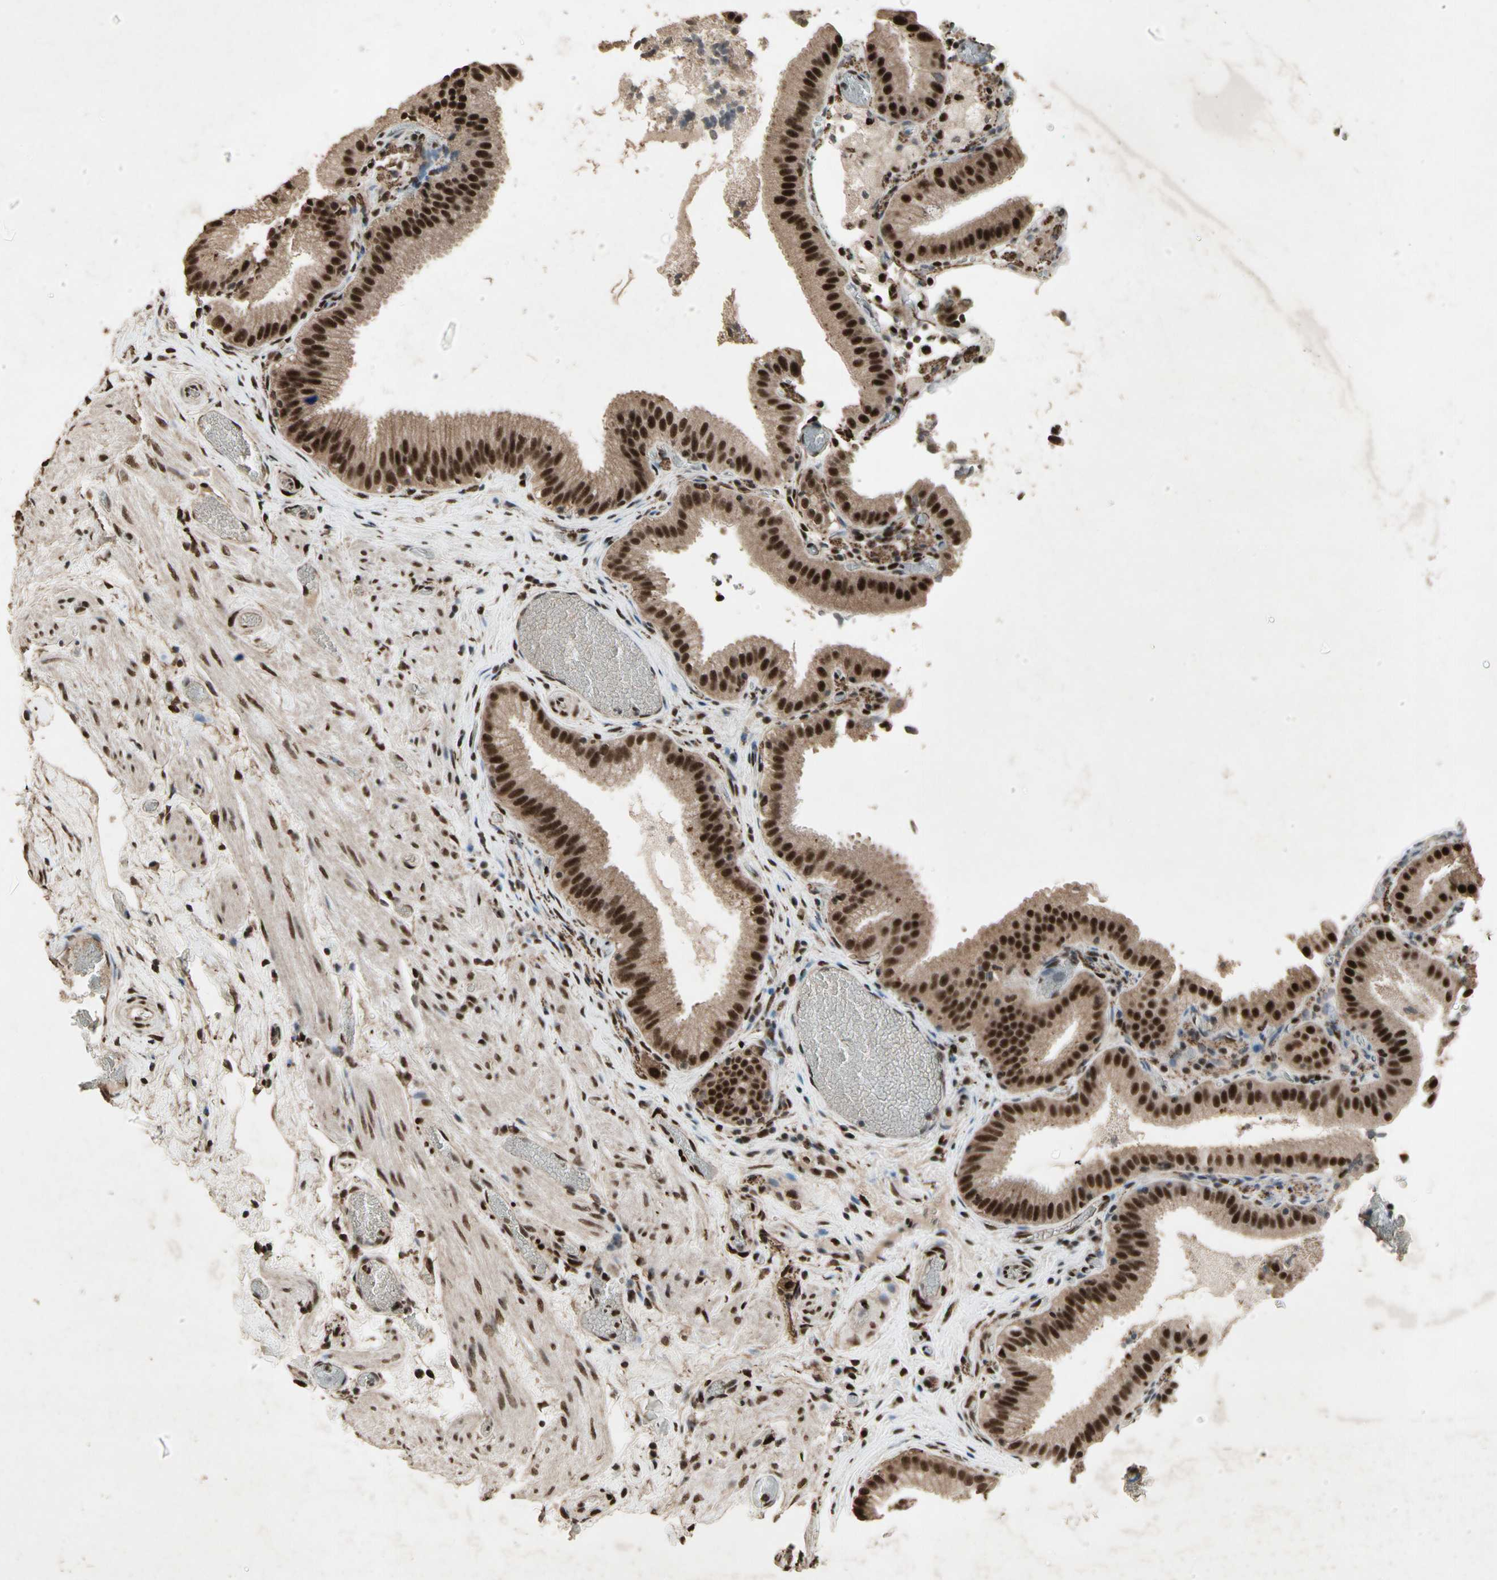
{"staining": {"intensity": "strong", "quantity": ">75%", "location": "cytoplasmic/membranous,nuclear"}, "tissue": "gallbladder", "cell_type": "Glandular cells", "image_type": "normal", "snomed": [{"axis": "morphology", "description": "Normal tissue, NOS"}, {"axis": "topography", "description": "Gallbladder"}], "caption": "IHC (DAB) staining of unremarkable human gallbladder reveals strong cytoplasmic/membranous,nuclear protein staining in approximately >75% of glandular cells. The protein is stained brown, and the nuclei are stained in blue (DAB (3,3'-diaminobenzidine) IHC with brightfield microscopy, high magnification).", "gene": "TBX2", "patient": {"sex": "male", "age": 54}}